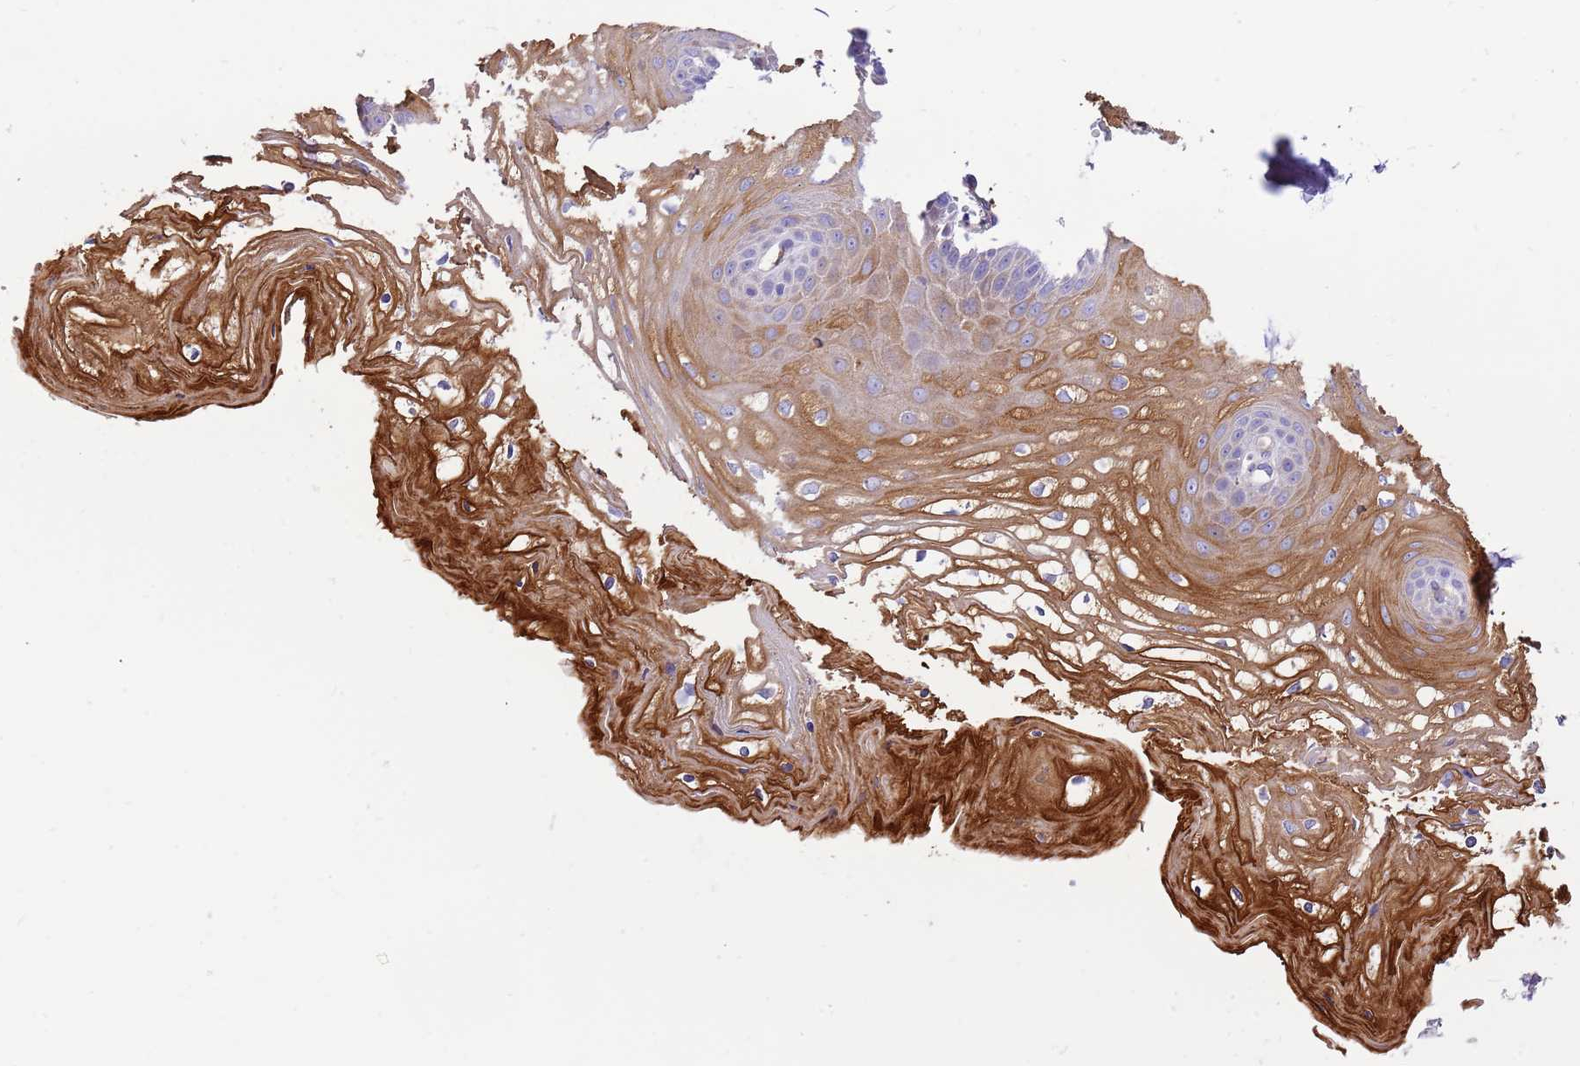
{"staining": {"intensity": "strong", "quantity": "25%-75%", "location": "cytoplasmic/membranous"}, "tissue": "vagina", "cell_type": "Squamous epithelial cells", "image_type": "normal", "snomed": [{"axis": "morphology", "description": "Normal tissue, NOS"}, {"axis": "topography", "description": "Vagina"}], "caption": "Immunohistochemistry (IHC) photomicrograph of benign vagina: vagina stained using IHC reveals high levels of strong protein expression localized specifically in the cytoplasmic/membranous of squamous epithelial cells, appearing as a cytoplasmic/membranous brown color.", "gene": "SERINC3", "patient": {"sex": "female", "age": 68}}